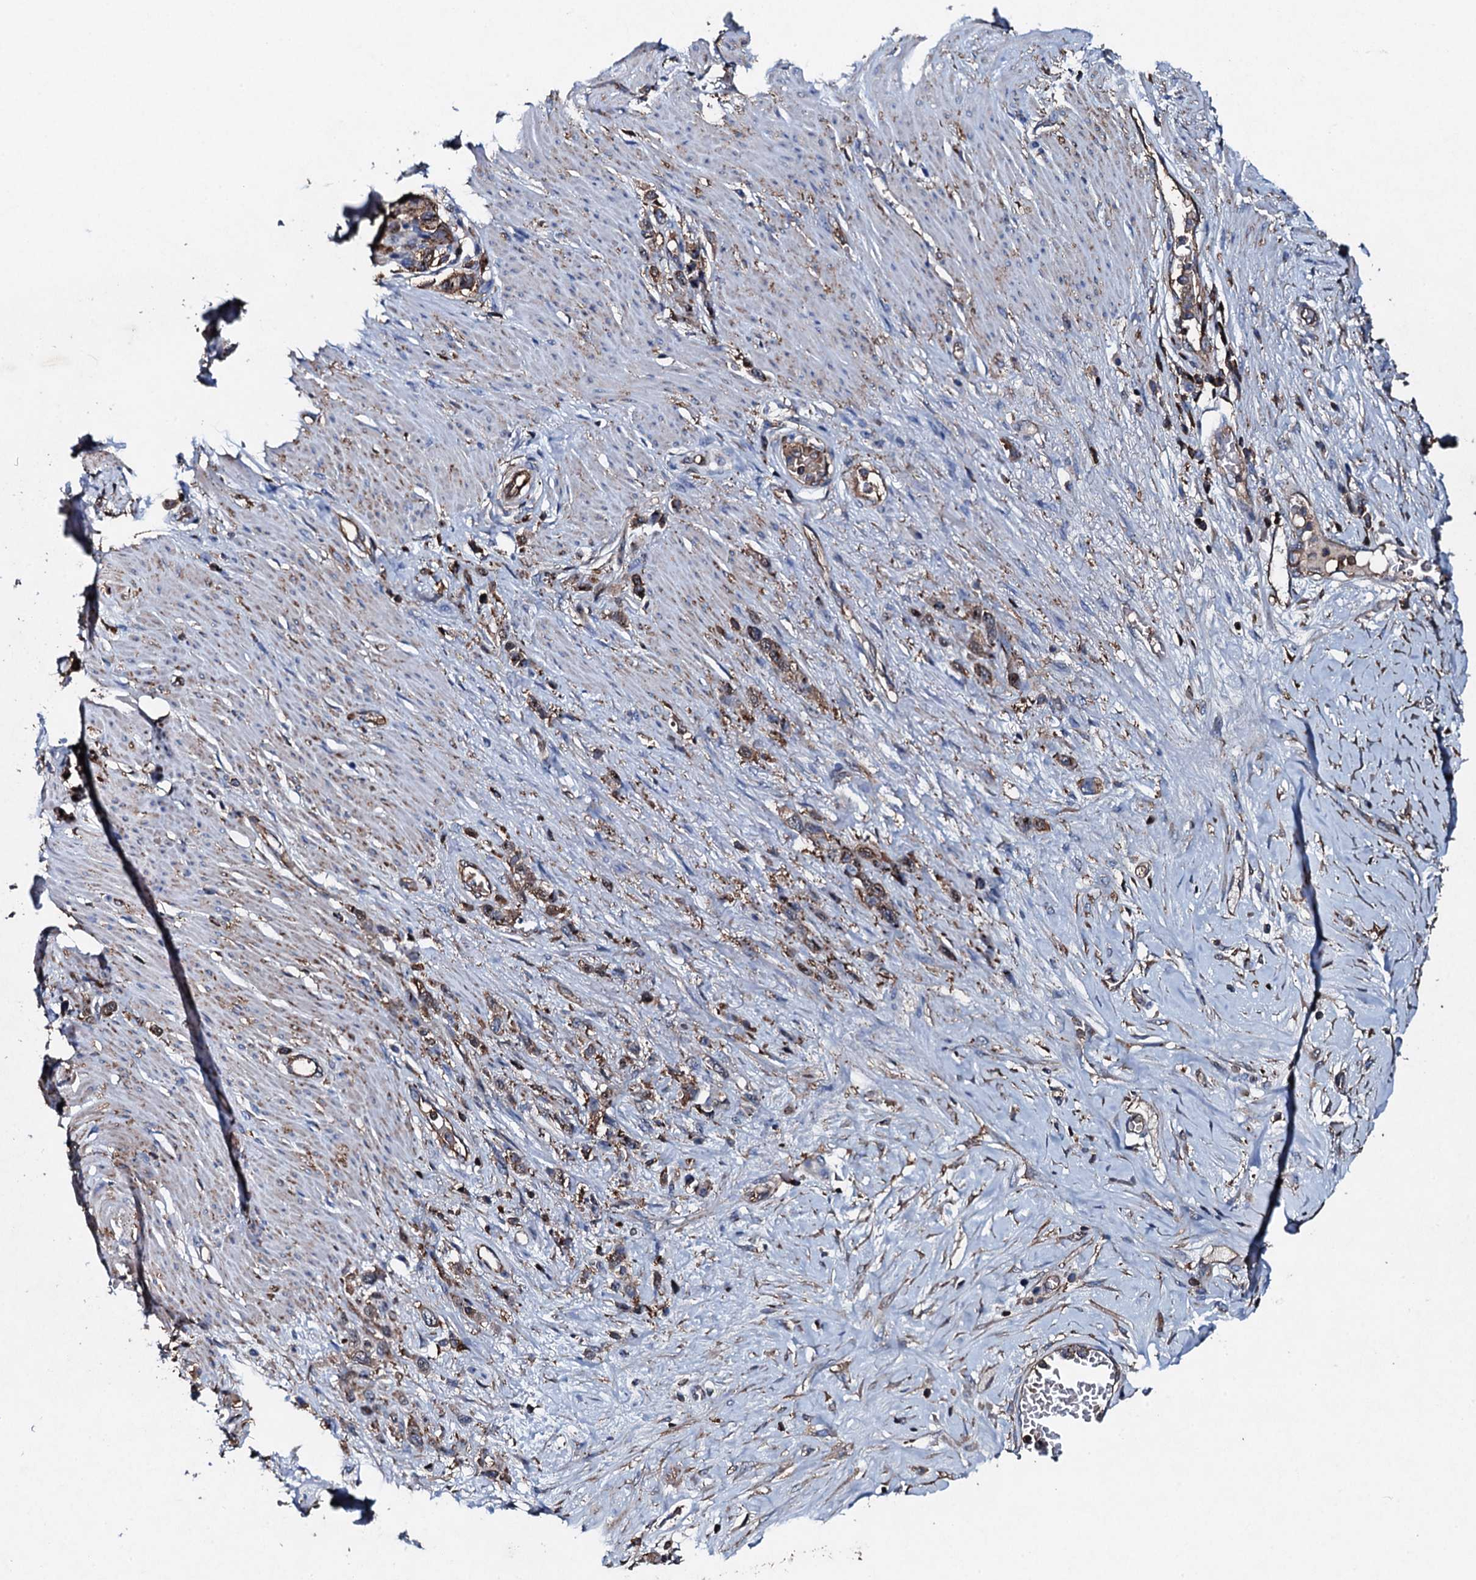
{"staining": {"intensity": "moderate", "quantity": ">75%", "location": "cytoplasmic/membranous"}, "tissue": "stomach cancer", "cell_type": "Tumor cells", "image_type": "cancer", "snomed": [{"axis": "morphology", "description": "Adenocarcinoma, NOS"}, {"axis": "morphology", "description": "Adenocarcinoma, High grade"}, {"axis": "topography", "description": "Stomach, upper"}, {"axis": "topography", "description": "Stomach, lower"}], "caption": "DAB immunohistochemical staining of human stomach cancer exhibits moderate cytoplasmic/membranous protein staining in approximately >75% of tumor cells.", "gene": "MS4A4E", "patient": {"sex": "female", "age": 65}}